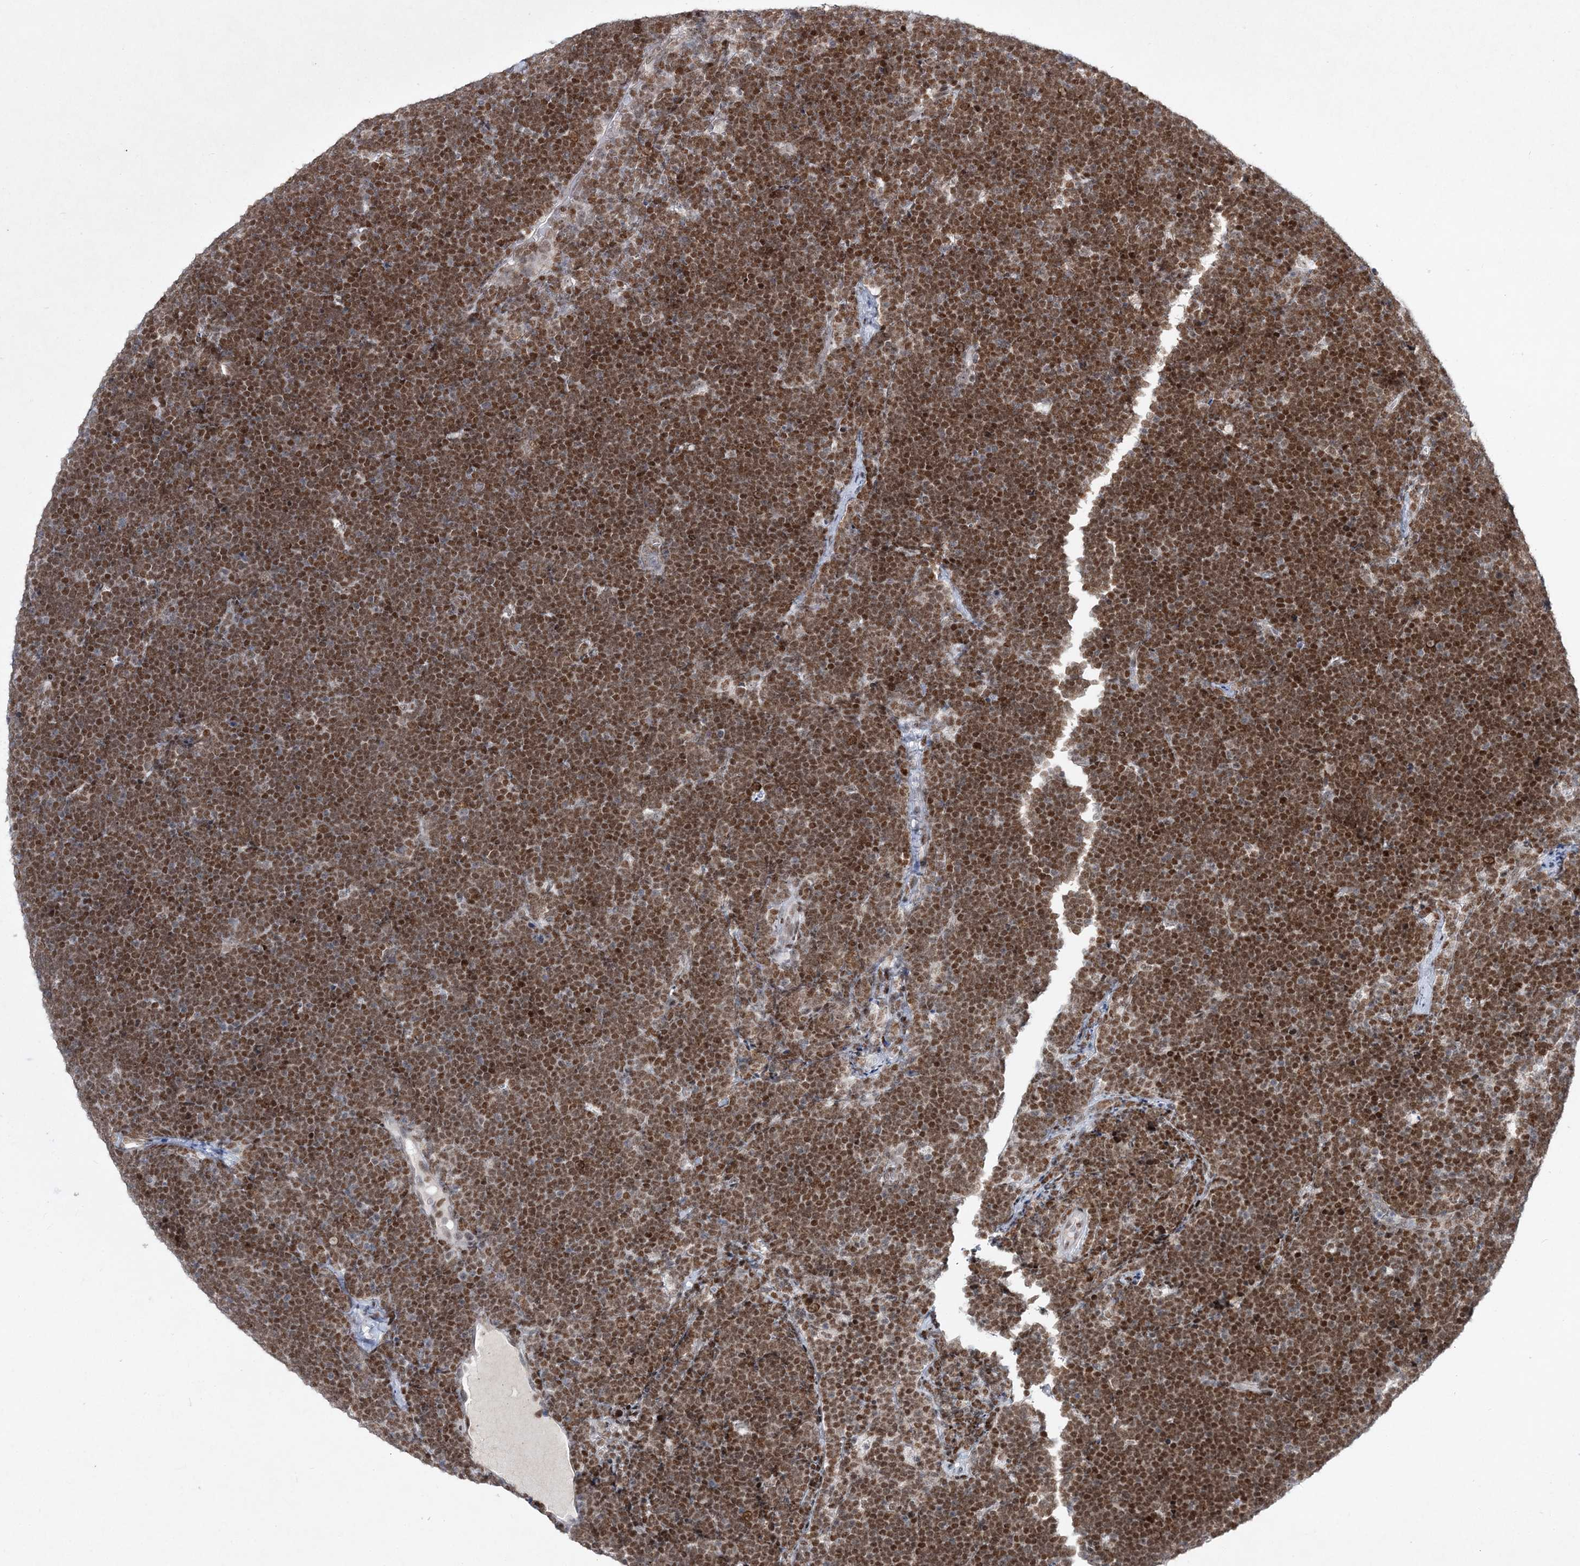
{"staining": {"intensity": "moderate", "quantity": ">75%", "location": "nuclear"}, "tissue": "lymphoma", "cell_type": "Tumor cells", "image_type": "cancer", "snomed": [{"axis": "morphology", "description": "Malignant lymphoma, non-Hodgkin's type, High grade"}, {"axis": "topography", "description": "Lymph node"}], "caption": "DAB (3,3'-diaminobenzidine) immunohistochemical staining of human lymphoma reveals moderate nuclear protein positivity in about >75% of tumor cells. (Brightfield microscopy of DAB IHC at high magnification).", "gene": "LRRFIP2", "patient": {"sex": "male", "age": 13}}